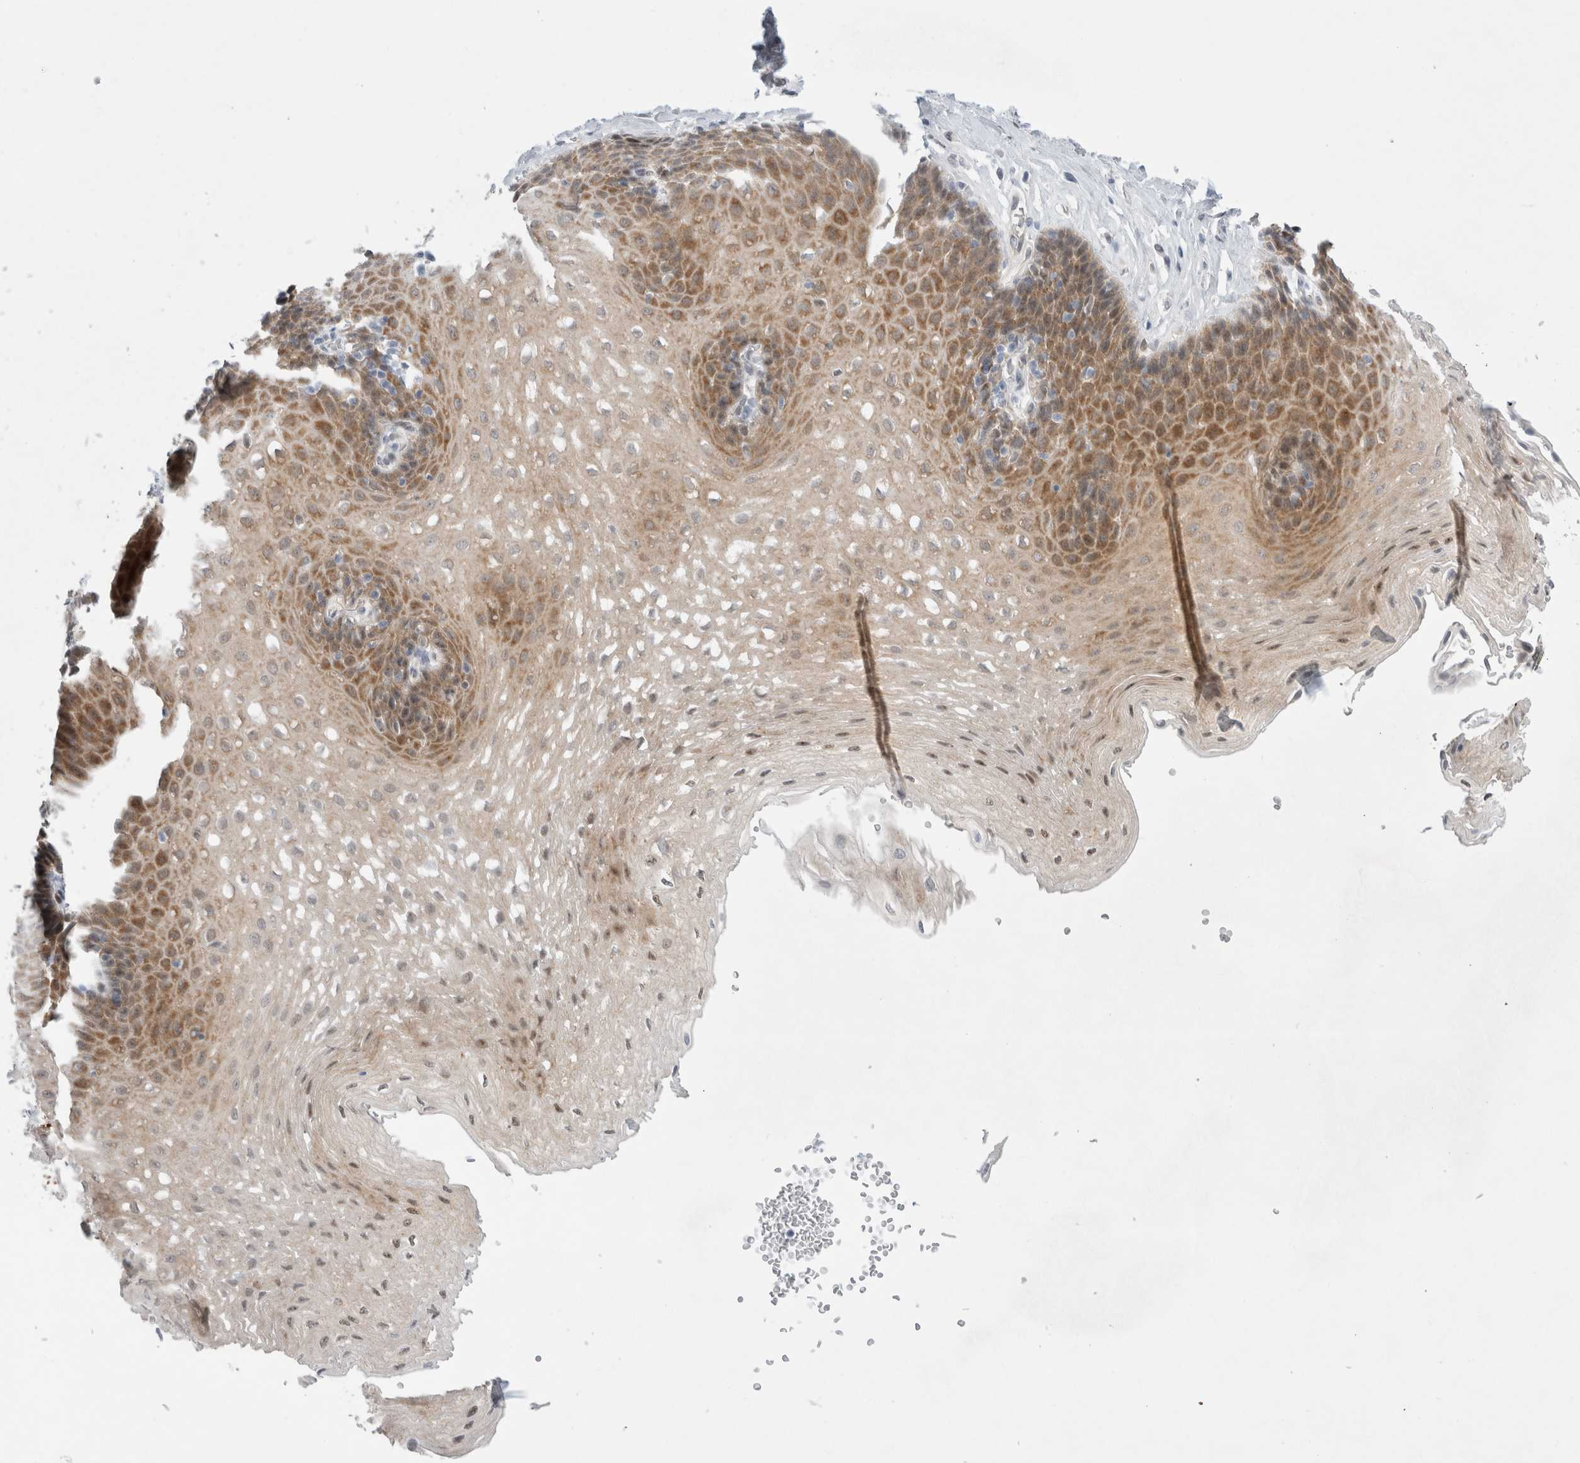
{"staining": {"intensity": "moderate", "quantity": ">75%", "location": "cytoplasmic/membranous,nuclear"}, "tissue": "esophagus", "cell_type": "Squamous epithelial cells", "image_type": "normal", "snomed": [{"axis": "morphology", "description": "Normal tissue, NOS"}, {"axis": "topography", "description": "Esophagus"}], "caption": "Immunohistochemistry (IHC) of normal esophagus displays medium levels of moderate cytoplasmic/membranous,nuclear expression in about >75% of squamous epithelial cells.", "gene": "WIPF2", "patient": {"sex": "female", "age": 66}}